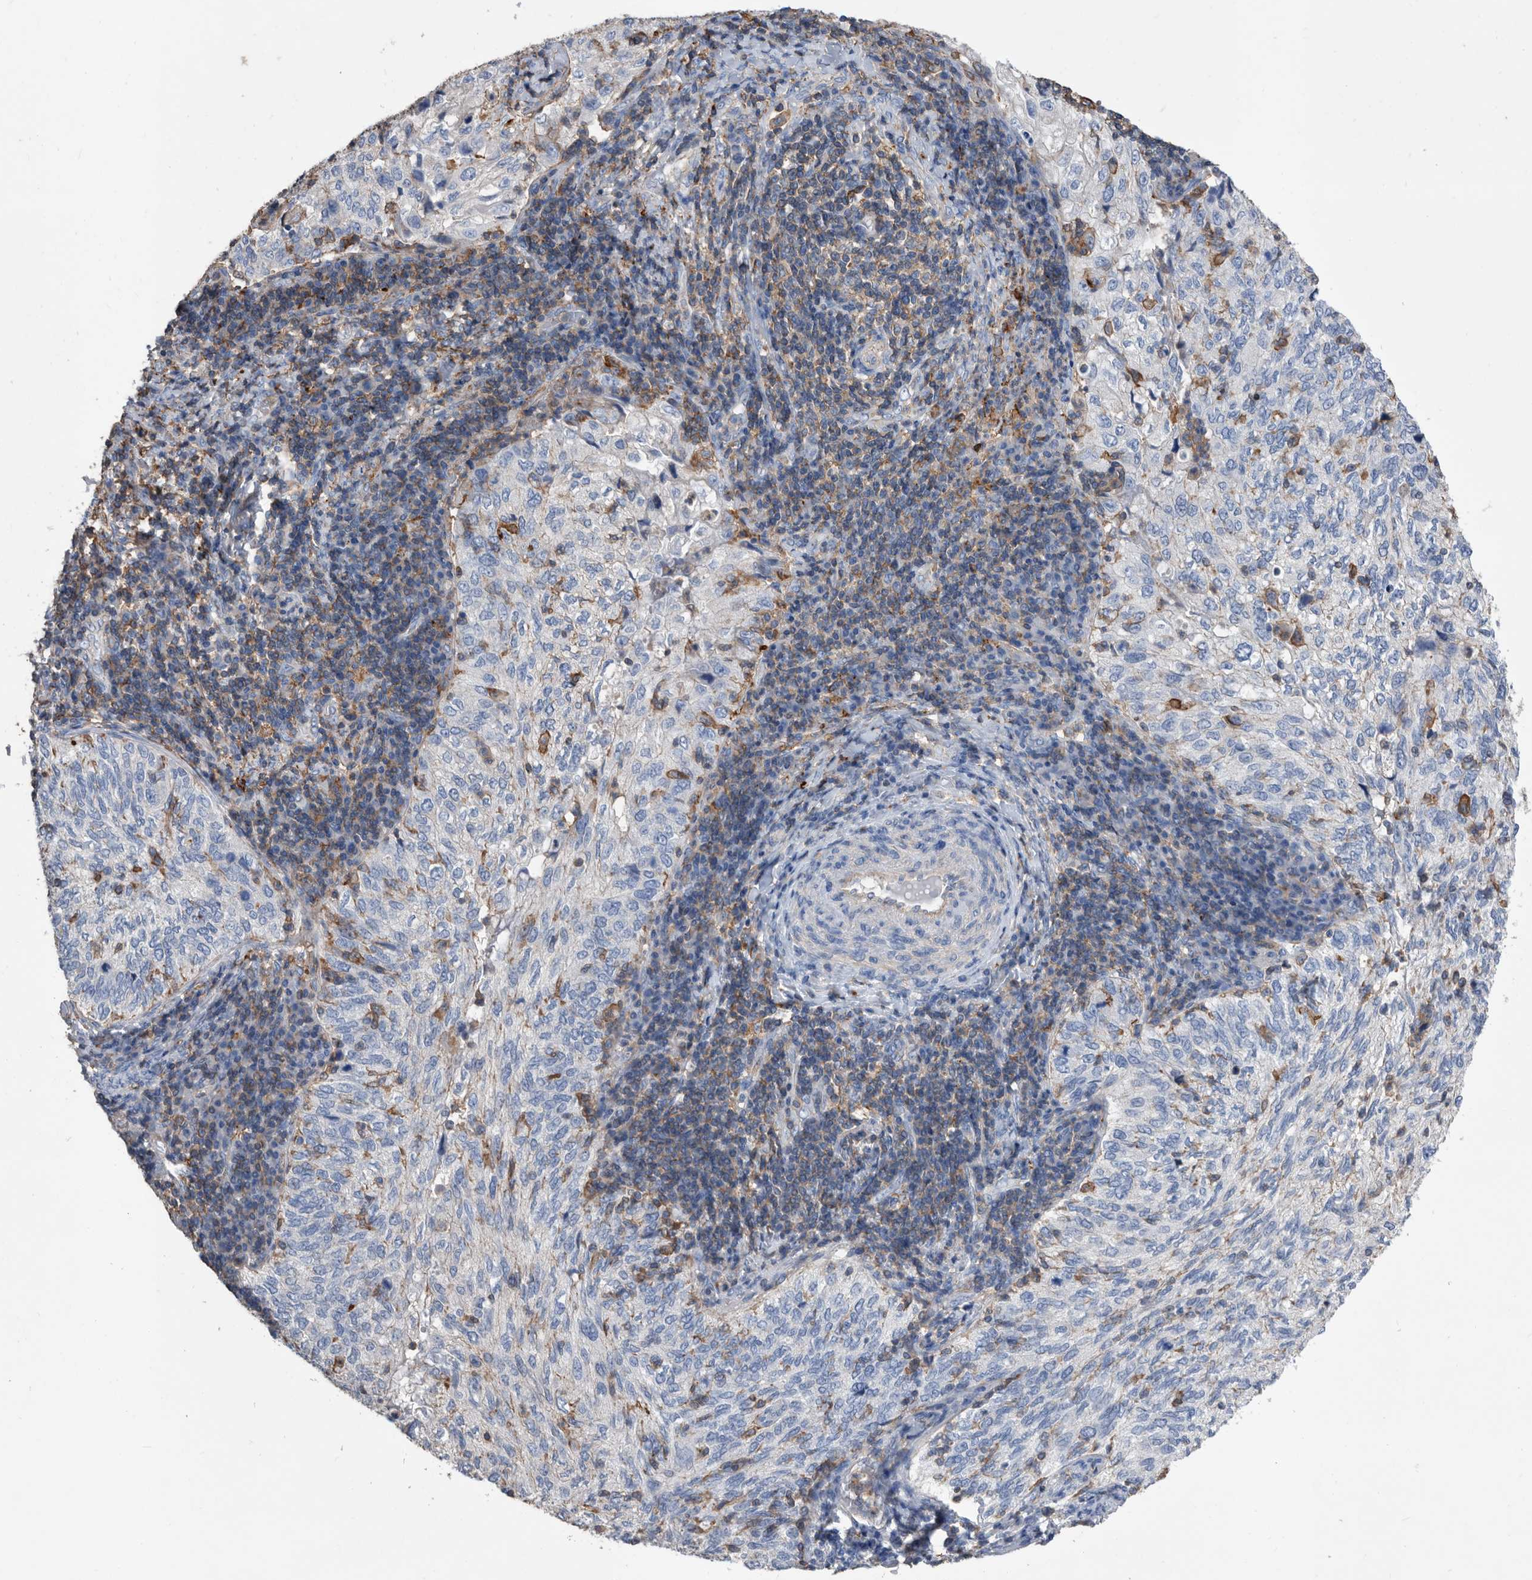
{"staining": {"intensity": "negative", "quantity": "none", "location": "none"}, "tissue": "cervical cancer", "cell_type": "Tumor cells", "image_type": "cancer", "snomed": [{"axis": "morphology", "description": "Squamous cell carcinoma, NOS"}, {"axis": "topography", "description": "Cervix"}], "caption": "Cervical squamous cell carcinoma was stained to show a protein in brown. There is no significant positivity in tumor cells. The staining is performed using DAB brown chromogen with nuclei counter-stained in using hematoxylin.", "gene": "MS4A4A", "patient": {"sex": "female", "age": 30}}